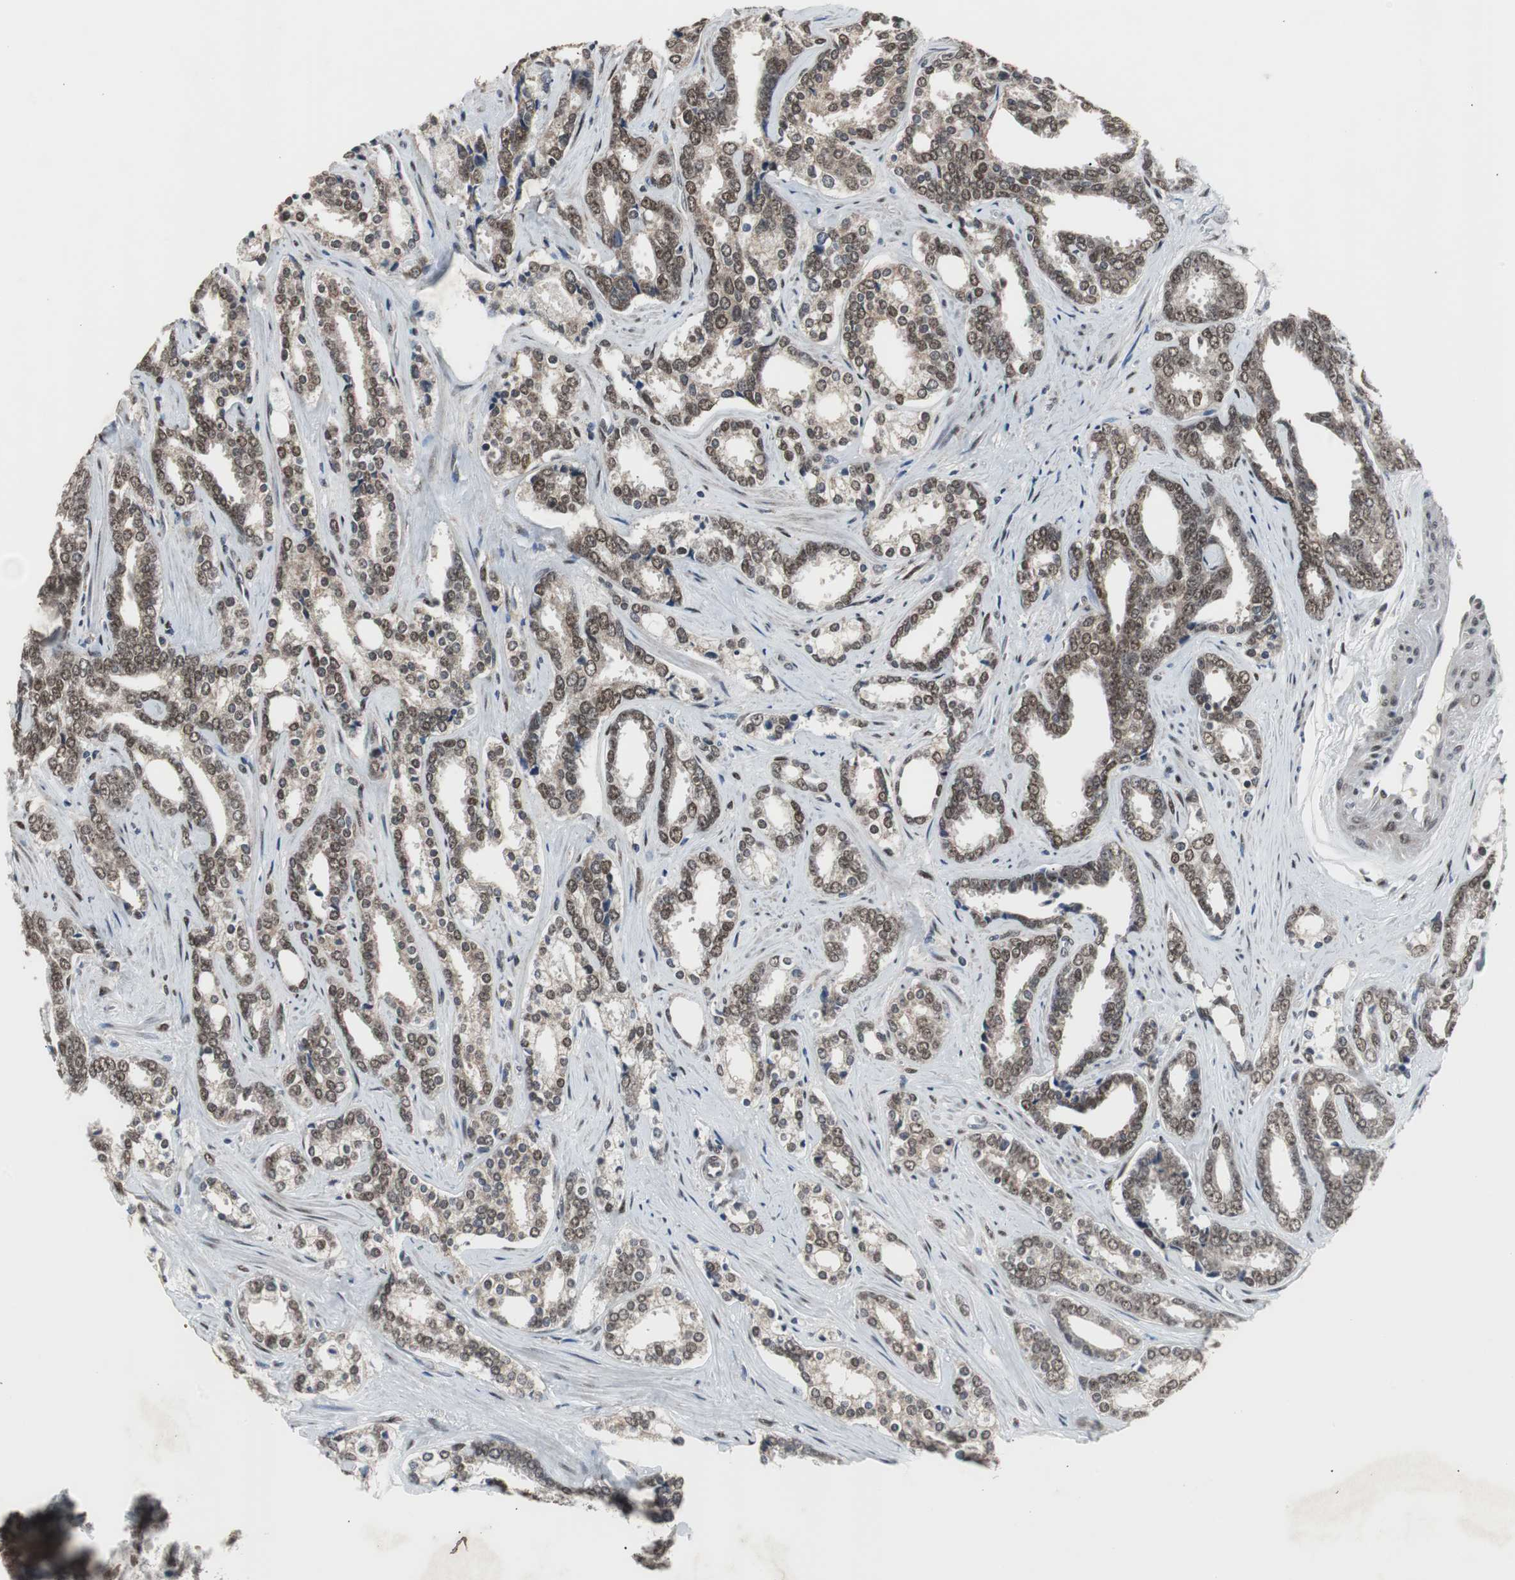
{"staining": {"intensity": "moderate", "quantity": ">75%", "location": "nuclear"}, "tissue": "prostate cancer", "cell_type": "Tumor cells", "image_type": "cancer", "snomed": [{"axis": "morphology", "description": "Adenocarcinoma, High grade"}, {"axis": "topography", "description": "Prostate"}], "caption": "Prostate cancer was stained to show a protein in brown. There is medium levels of moderate nuclear staining in about >75% of tumor cells.", "gene": "ZHX2", "patient": {"sex": "male", "age": 67}}